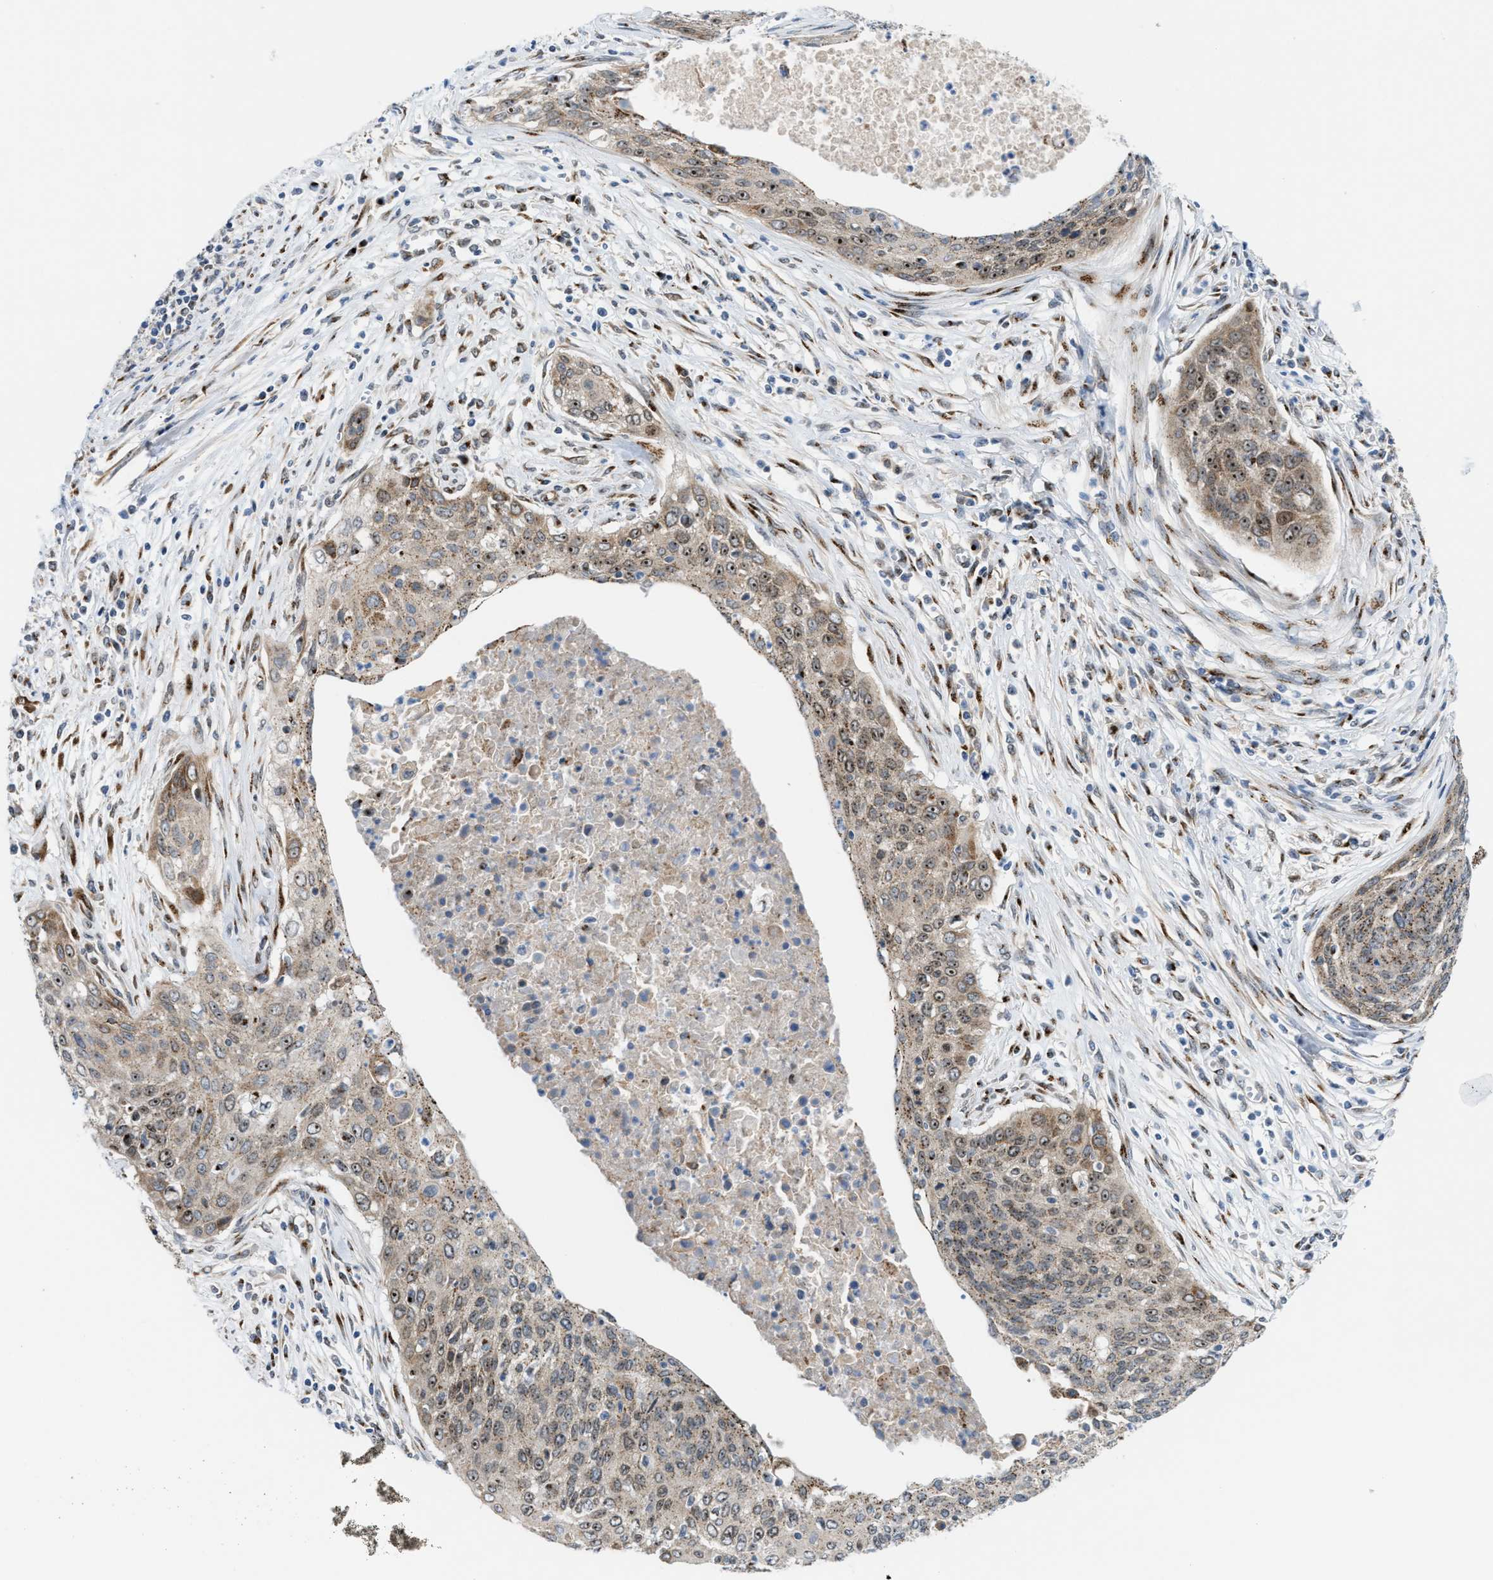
{"staining": {"intensity": "moderate", "quantity": "25%-75%", "location": "cytoplasmic/membranous,nuclear"}, "tissue": "cervical cancer", "cell_type": "Tumor cells", "image_type": "cancer", "snomed": [{"axis": "morphology", "description": "Squamous cell carcinoma, NOS"}, {"axis": "topography", "description": "Cervix"}], "caption": "Immunohistochemistry (DAB) staining of human cervical cancer reveals moderate cytoplasmic/membranous and nuclear protein expression in approximately 25%-75% of tumor cells.", "gene": "SLC38A10", "patient": {"sex": "female", "age": 55}}